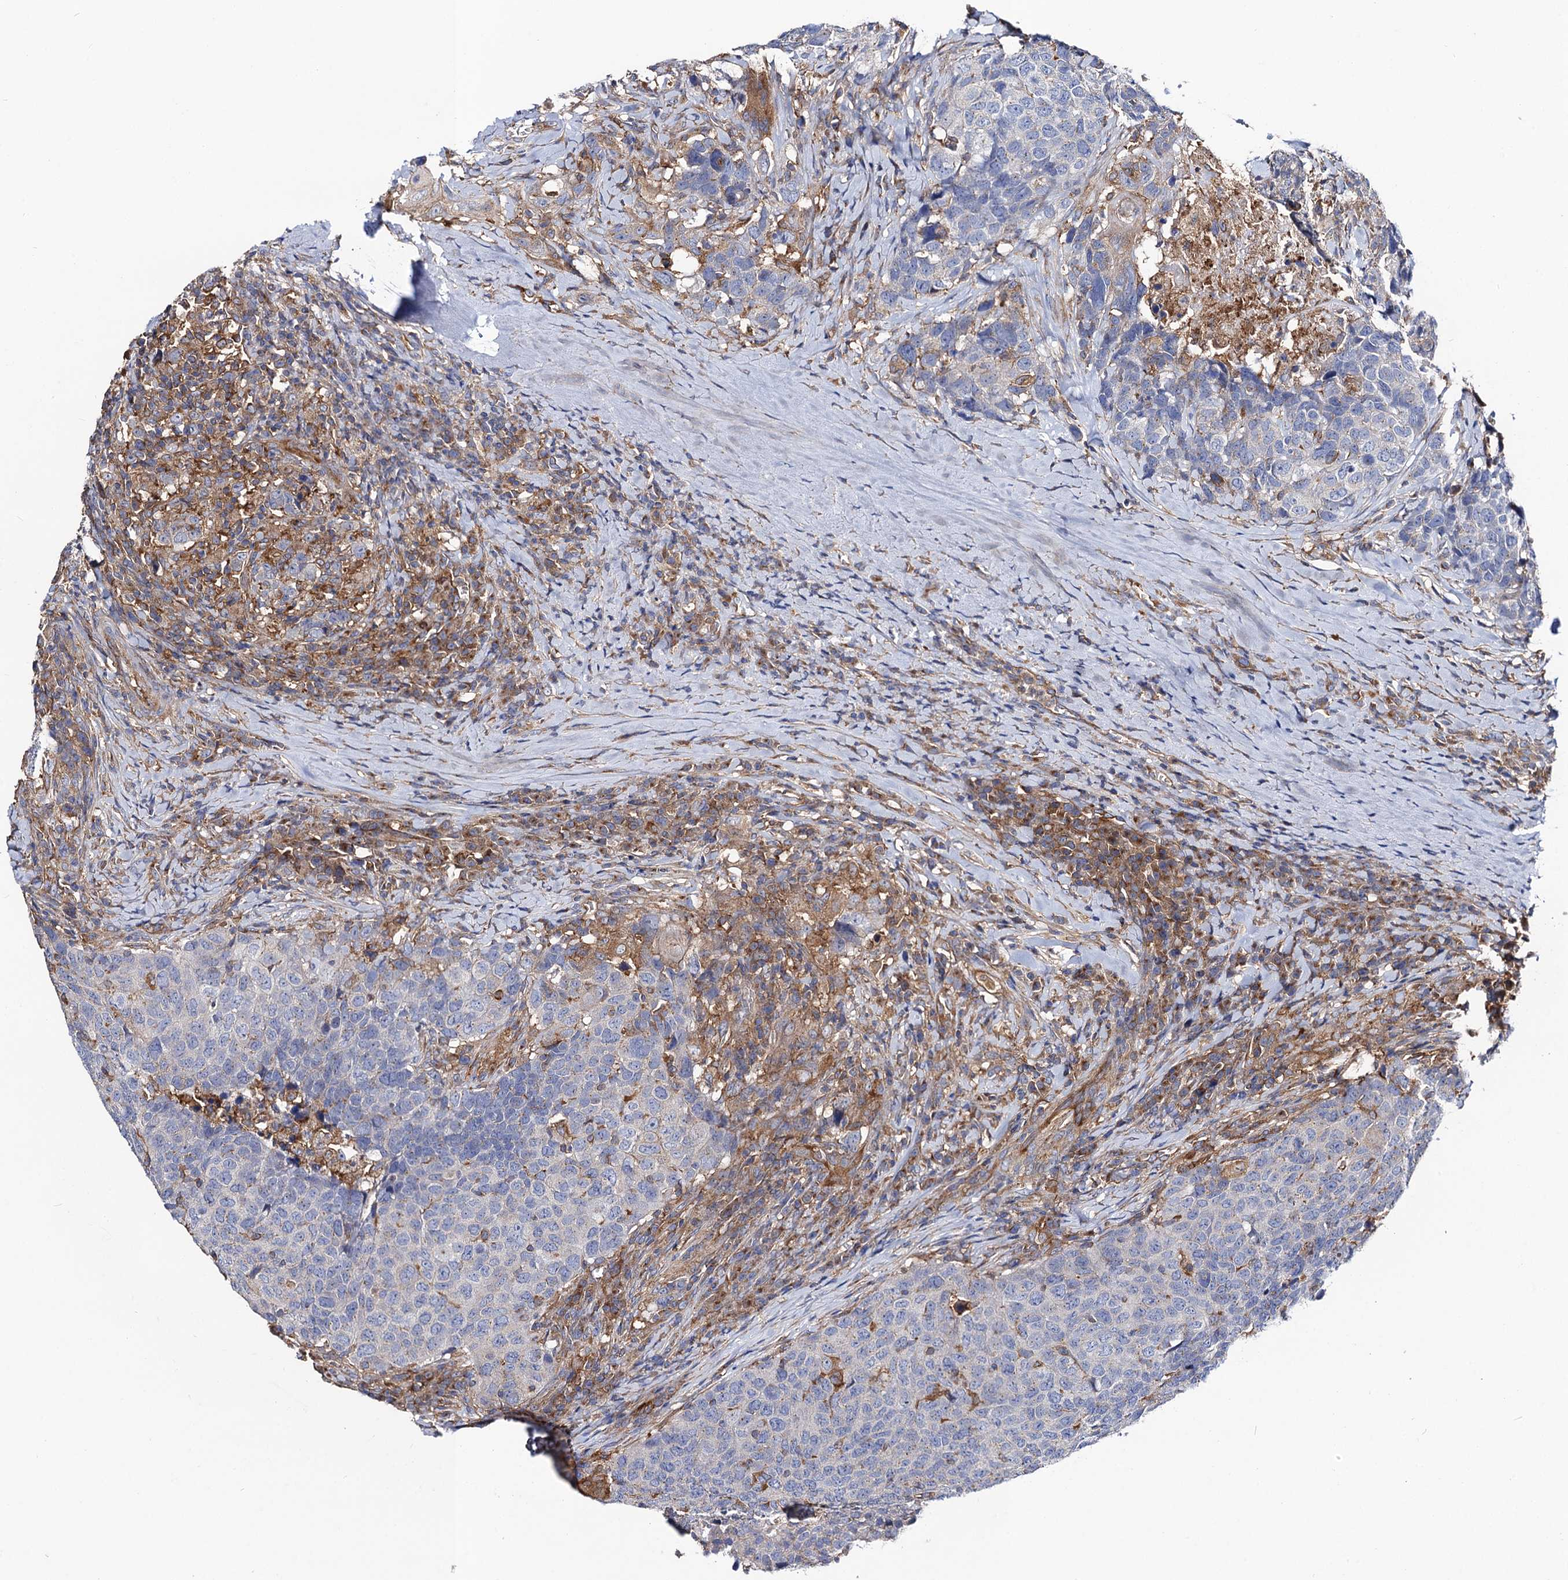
{"staining": {"intensity": "negative", "quantity": "none", "location": "none"}, "tissue": "head and neck cancer", "cell_type": "Tumor cells", "image_type": "cancer", "snomed": [{"axis": "morphology", "description": "Squamous cell carcinoma, NOS"}, {"axis": "topography", "description": "Head-Neck"}], "caption": "Immunohistochemistry of head and neck squamous cell carcinoma shows no staining in tumor cells.", "gene": "DYDC1", "patient": {"sex": "male", "age": 66}}